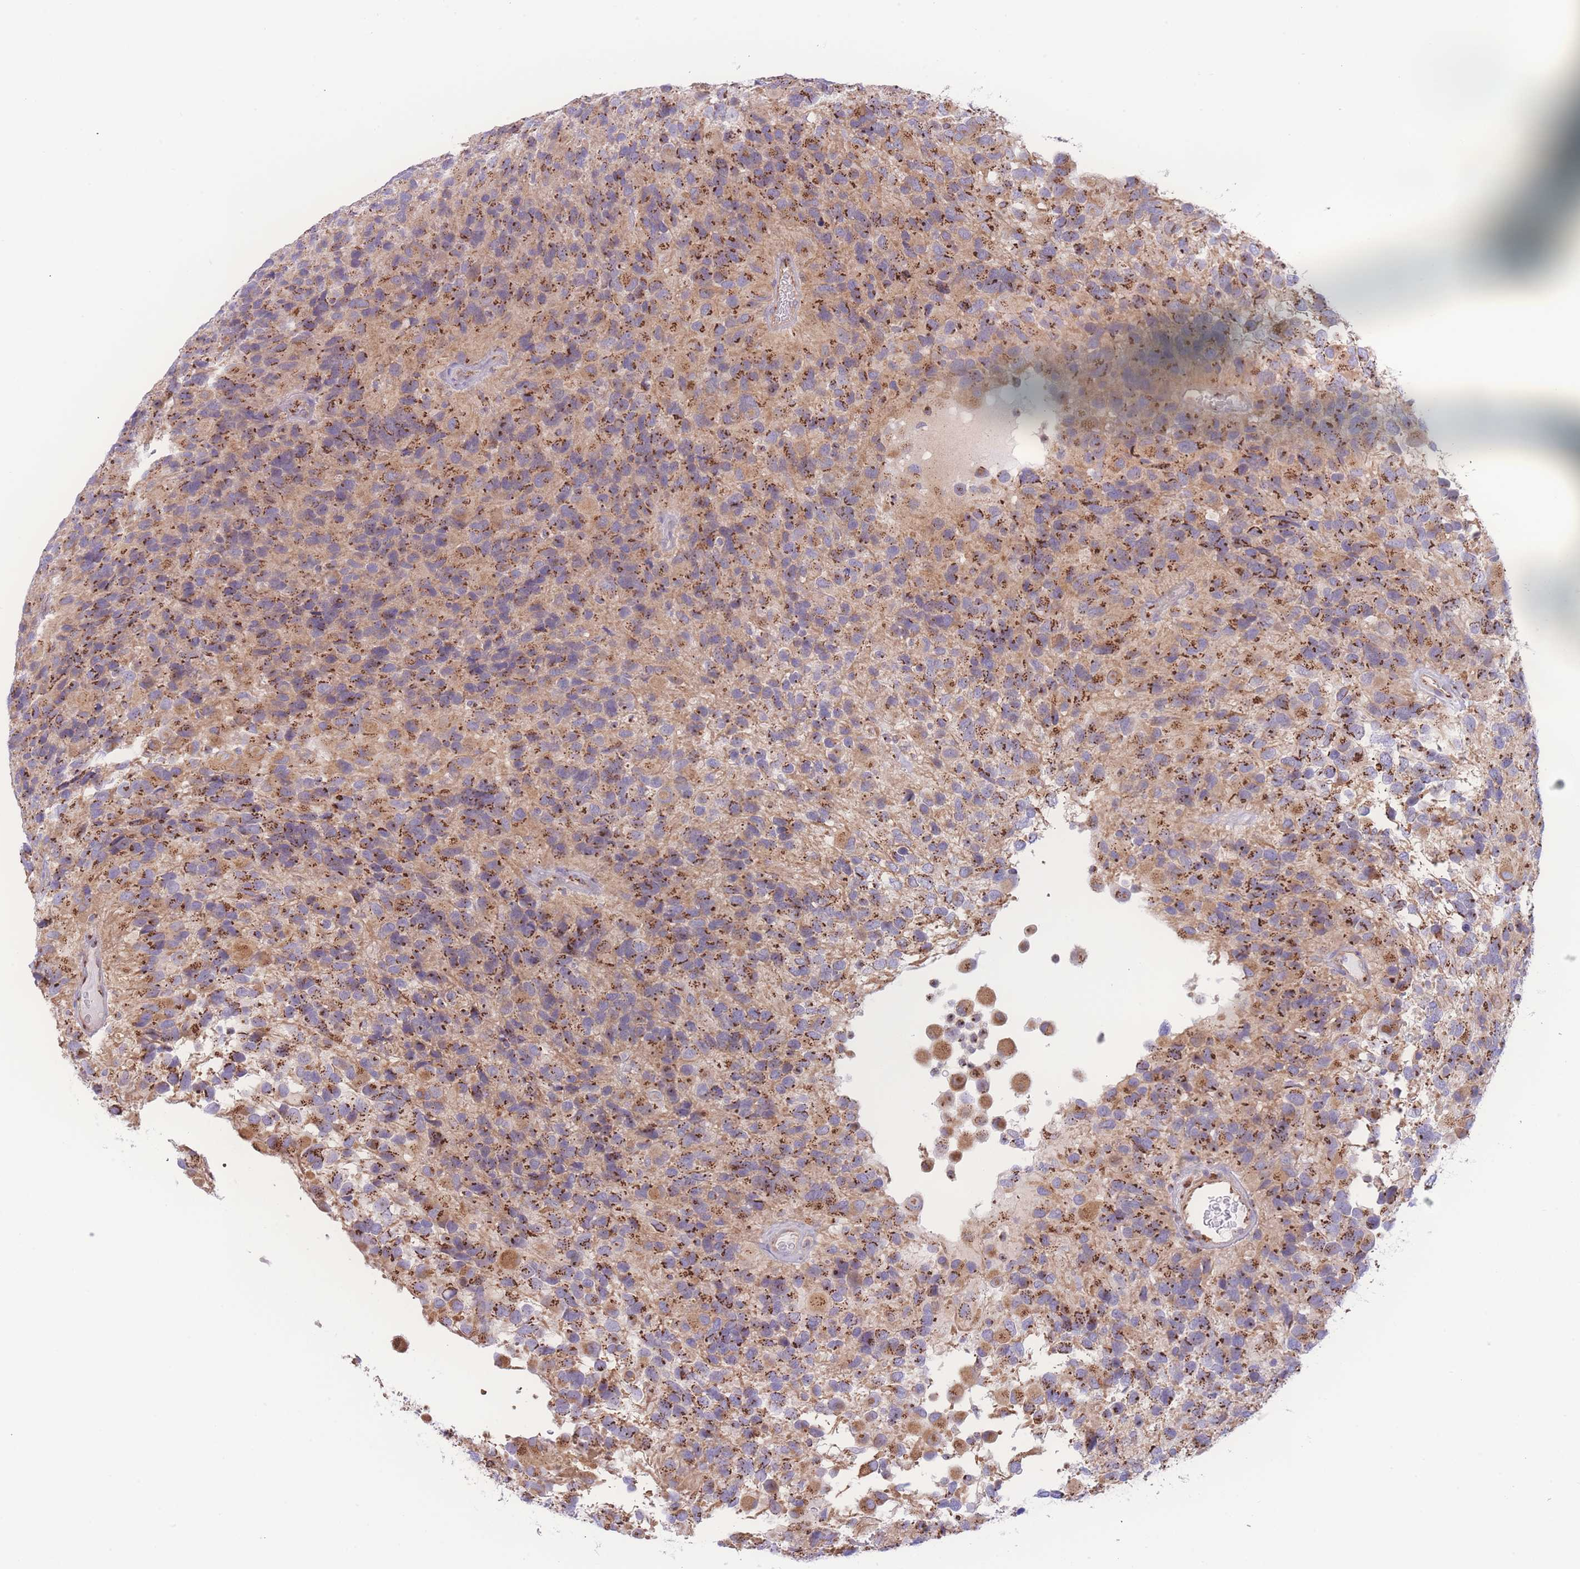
{"staining": {"intensity": "moderate", "quantity": ">75%", "location": "cytoplasmic/membranous"}, "tissue": "glioma", "cell_type": "Tumor cells", "image_type": "cancer", "snomed": [{"axis": "morphology", "description": "Glioma, malignant, High grade"}, {"axis": "topography", "description": "Brain"}], "caption": "Glioma stained with immunohistochemistry exhibits moderate cytoplasmic/membranous staining in about >75% of tumor cells. The staining is performed using DAB brown chromogen to label protein expression. The nuclei are counter-stained blue using hematoxylin.", "gene": "GOLM2", "patient": {"sex": "male", "age": 77}}